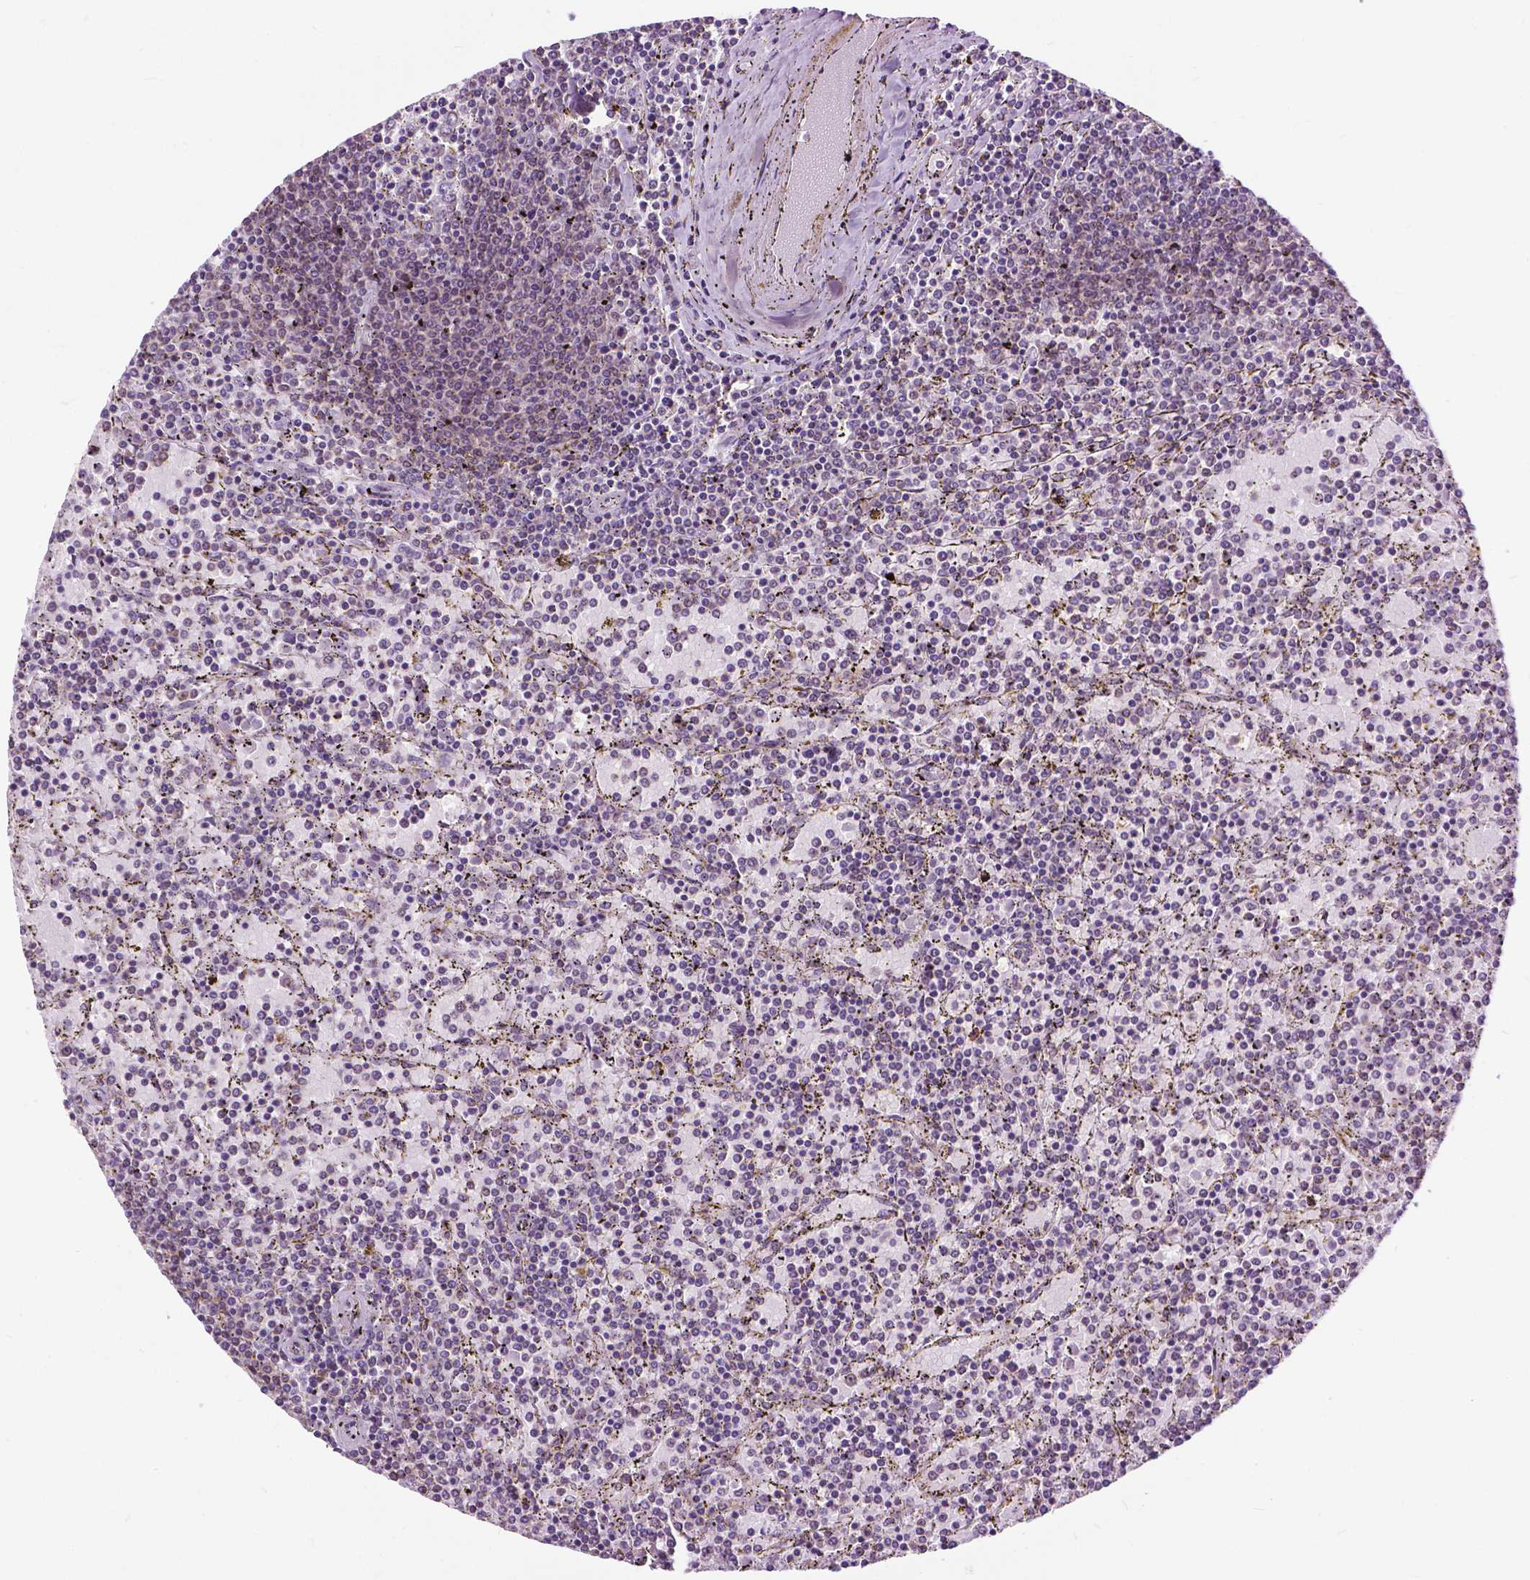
{"staining": {"intensity": "negative", "quantity": "none", "location": "none"}, "tissue": "lymphoma", "cell_type": "Tumor cells", "image_type": "cancer", "snomed": [{"axis": "morphology", "description": "Malignant lymphoma, non-Hodgkin's type, Low grade"}, {"axis": "topography", "description": "Spleen"}], "caption": "The immunohistochemistry image has no significant positivity in tumor cells of low-grade malignant lymphoma, non-Hodgkin's type tissue.", "gene": "TTC9B", "patient": {"sex": "female", "age": 77}}